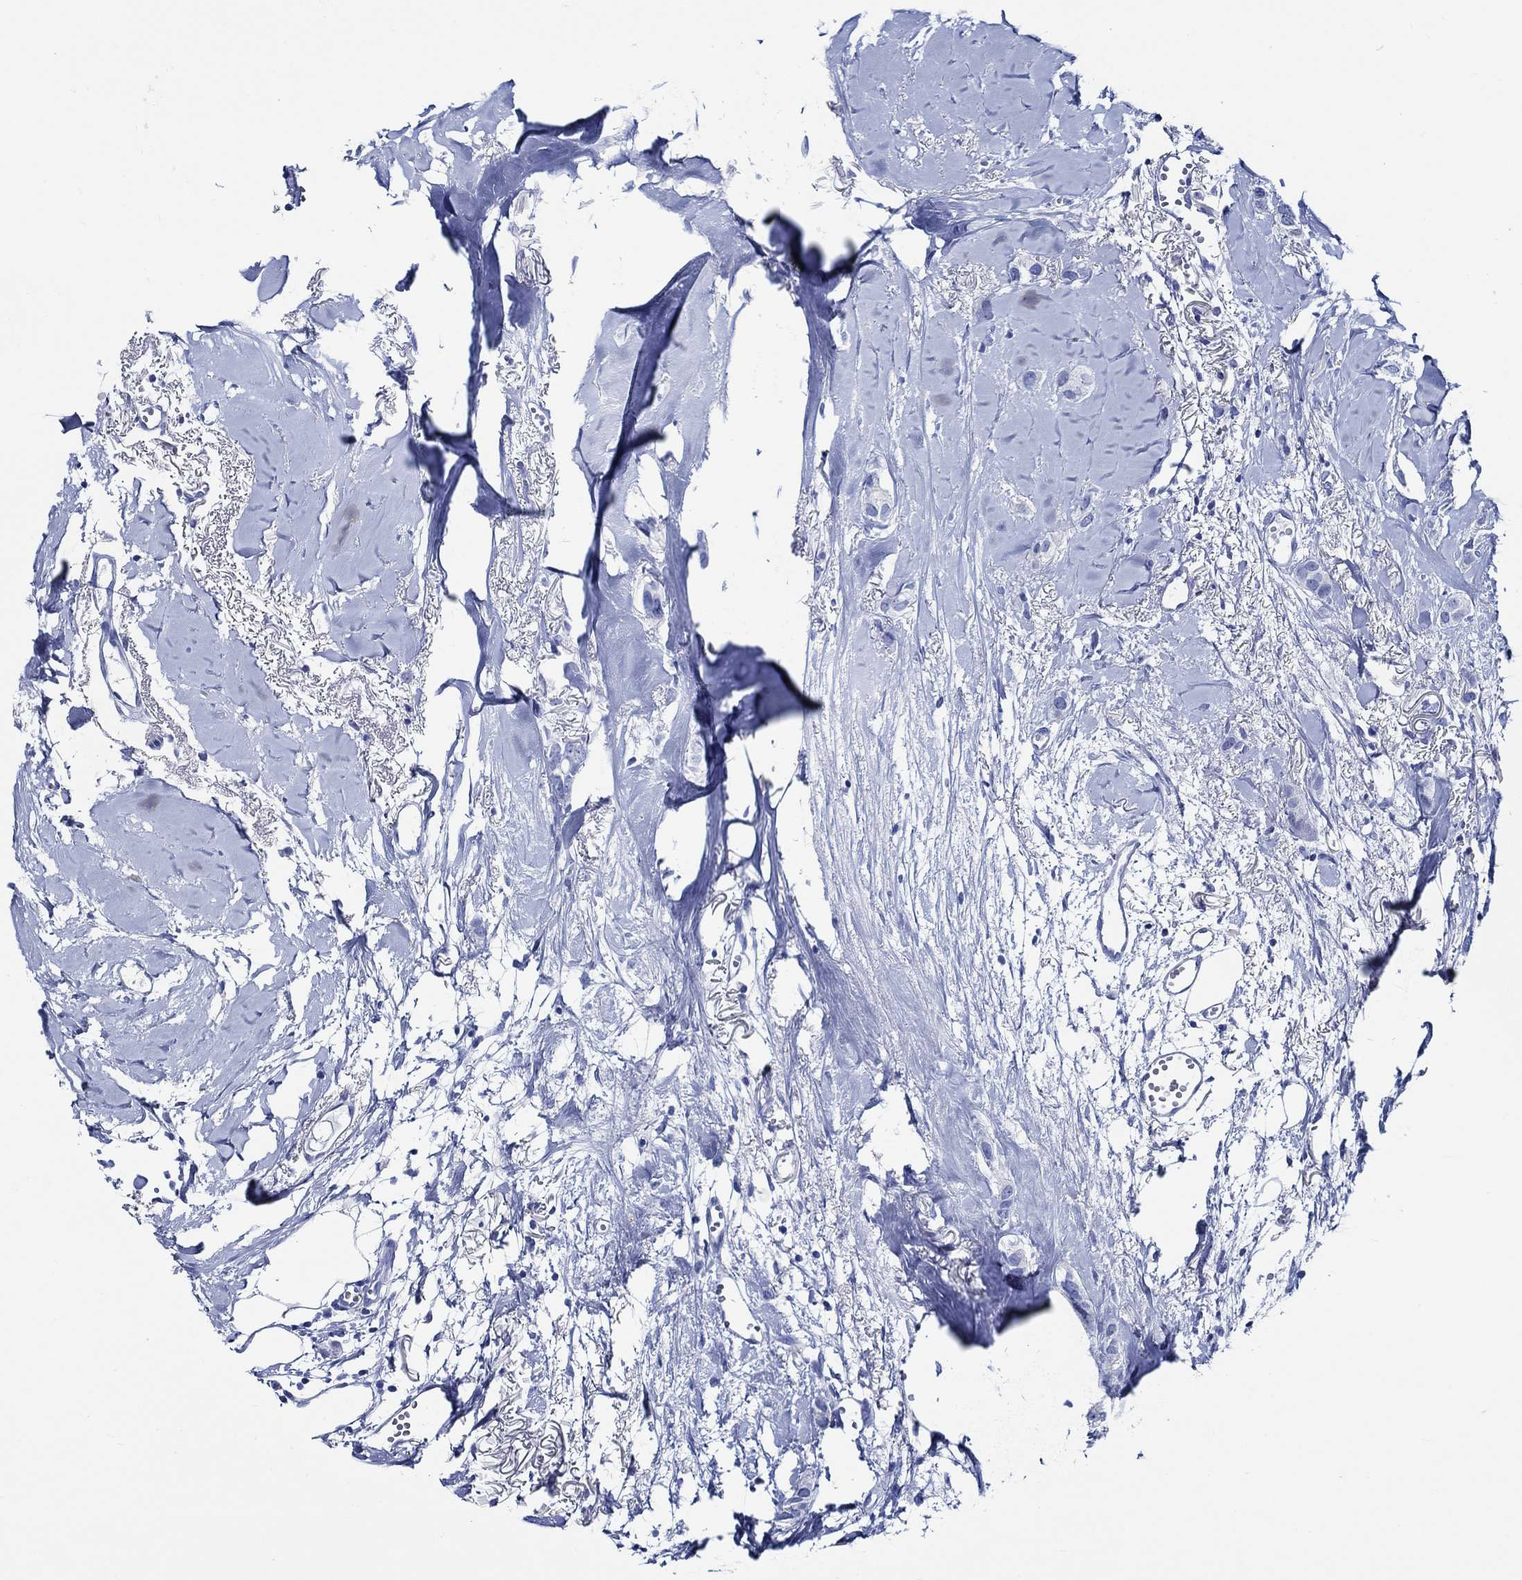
{"staining": {"intensity": "negative", "quantity": "none", "location": "none"}, "tissue": "breast cancer", "cell_type": "Tumor cells", "image_type": "cancer", "snomed": [{"axis": "morphology", "description": "Duct carcinoma"}, {"axis": "topography", "description": "Breast"}], "caption": "Human breast cancer stained for a protein using IHC exhibits no expression in tumor cells.", "gene": "WDR62", "patient": {"sex": "female", "age": 85}}